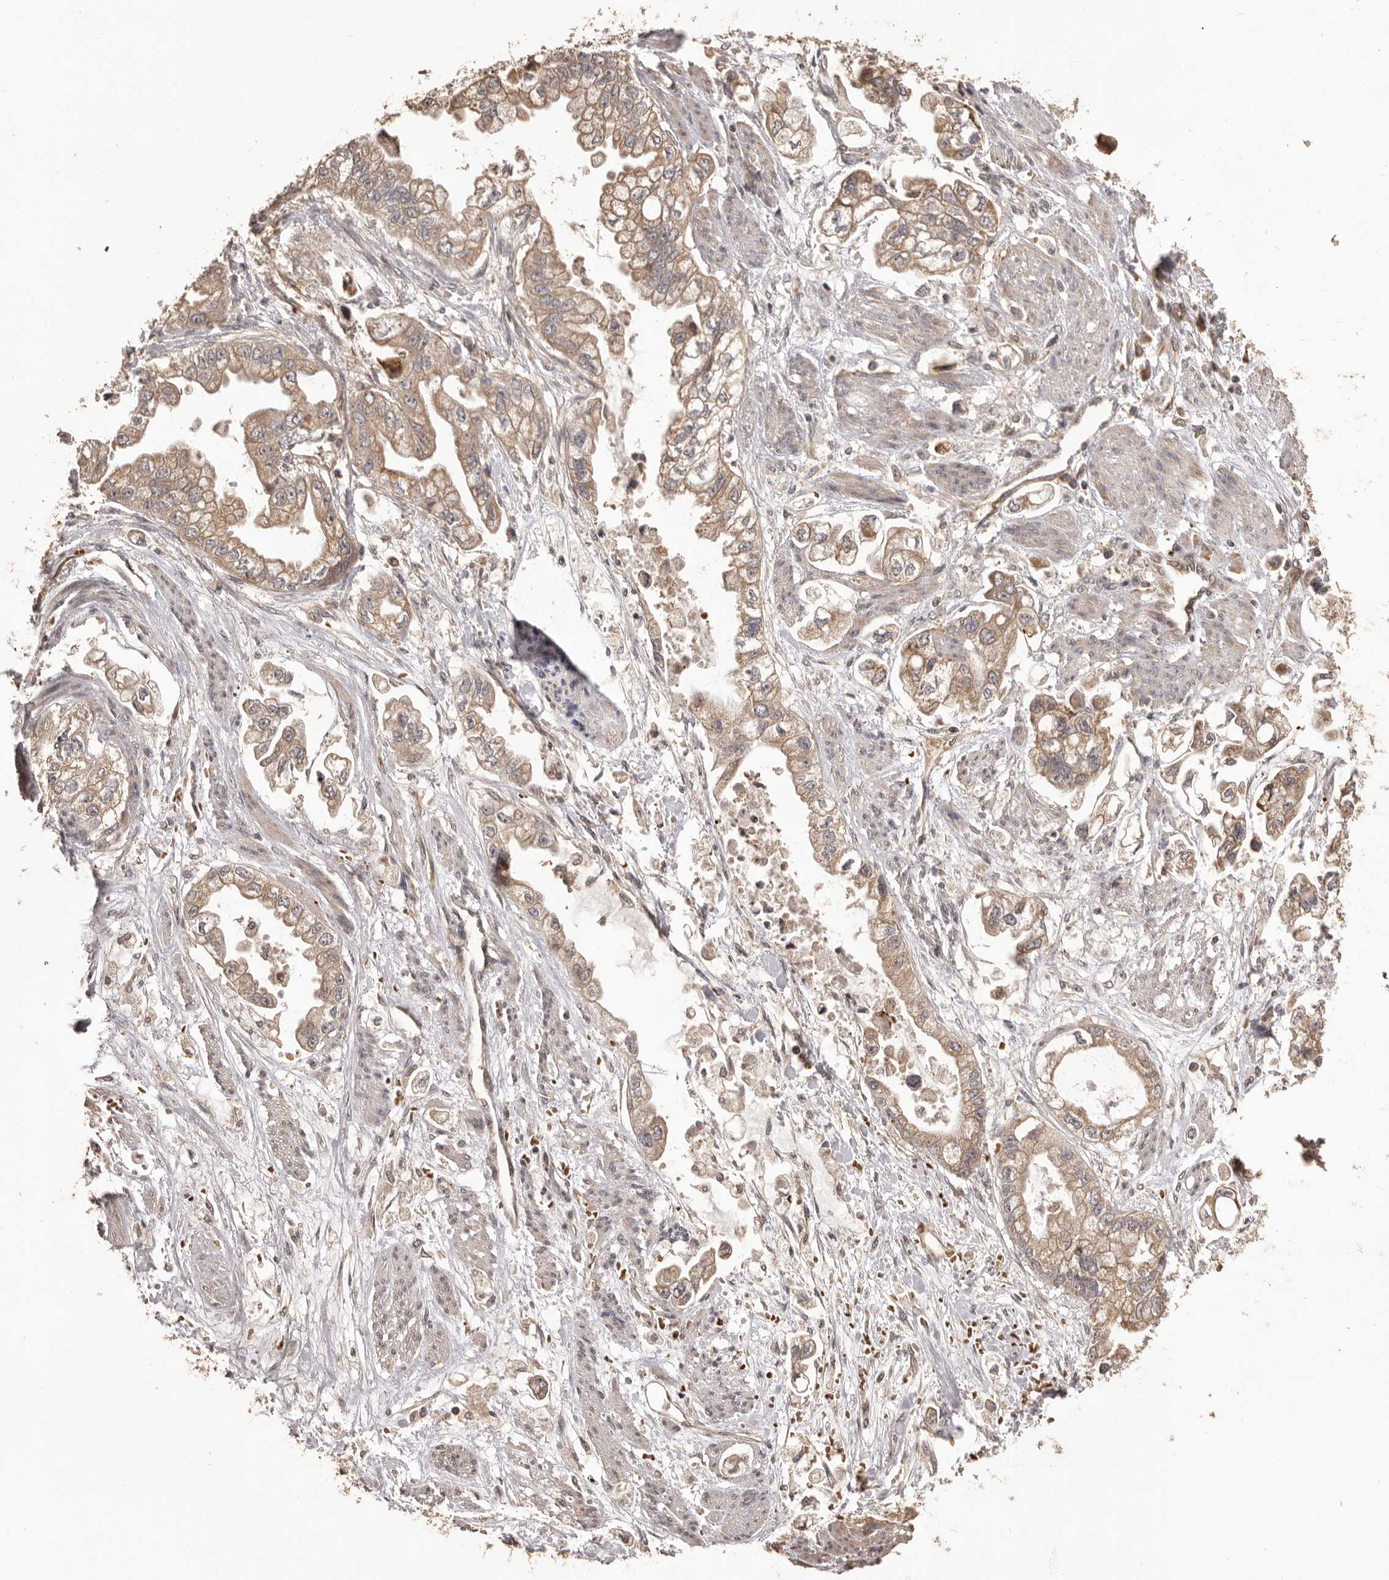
{"staining": {"intensity": "moderate", "quantity": ">75%", "location": "cytoplasmic/membranous"}, "tissue": "stomach cancer", "cell_type": "Tumor cells", "image_type": "cancer", "snomed": [{"axis": "morphology", "description": "Adenocarcinoma, NOS"}, {"axis": "topography", "description": "Stomach"}], "caption": "A photomicrograph of human stomach cancer stained for a protein shows moderate cytoplasmic/membranous brown staining in tumor cells. Immunohistochemistry stains the protein of interest in brown and the nuclei are stained blue.", "gene": "QRSL1", "patient": {"sex": "male", "age": 62}}